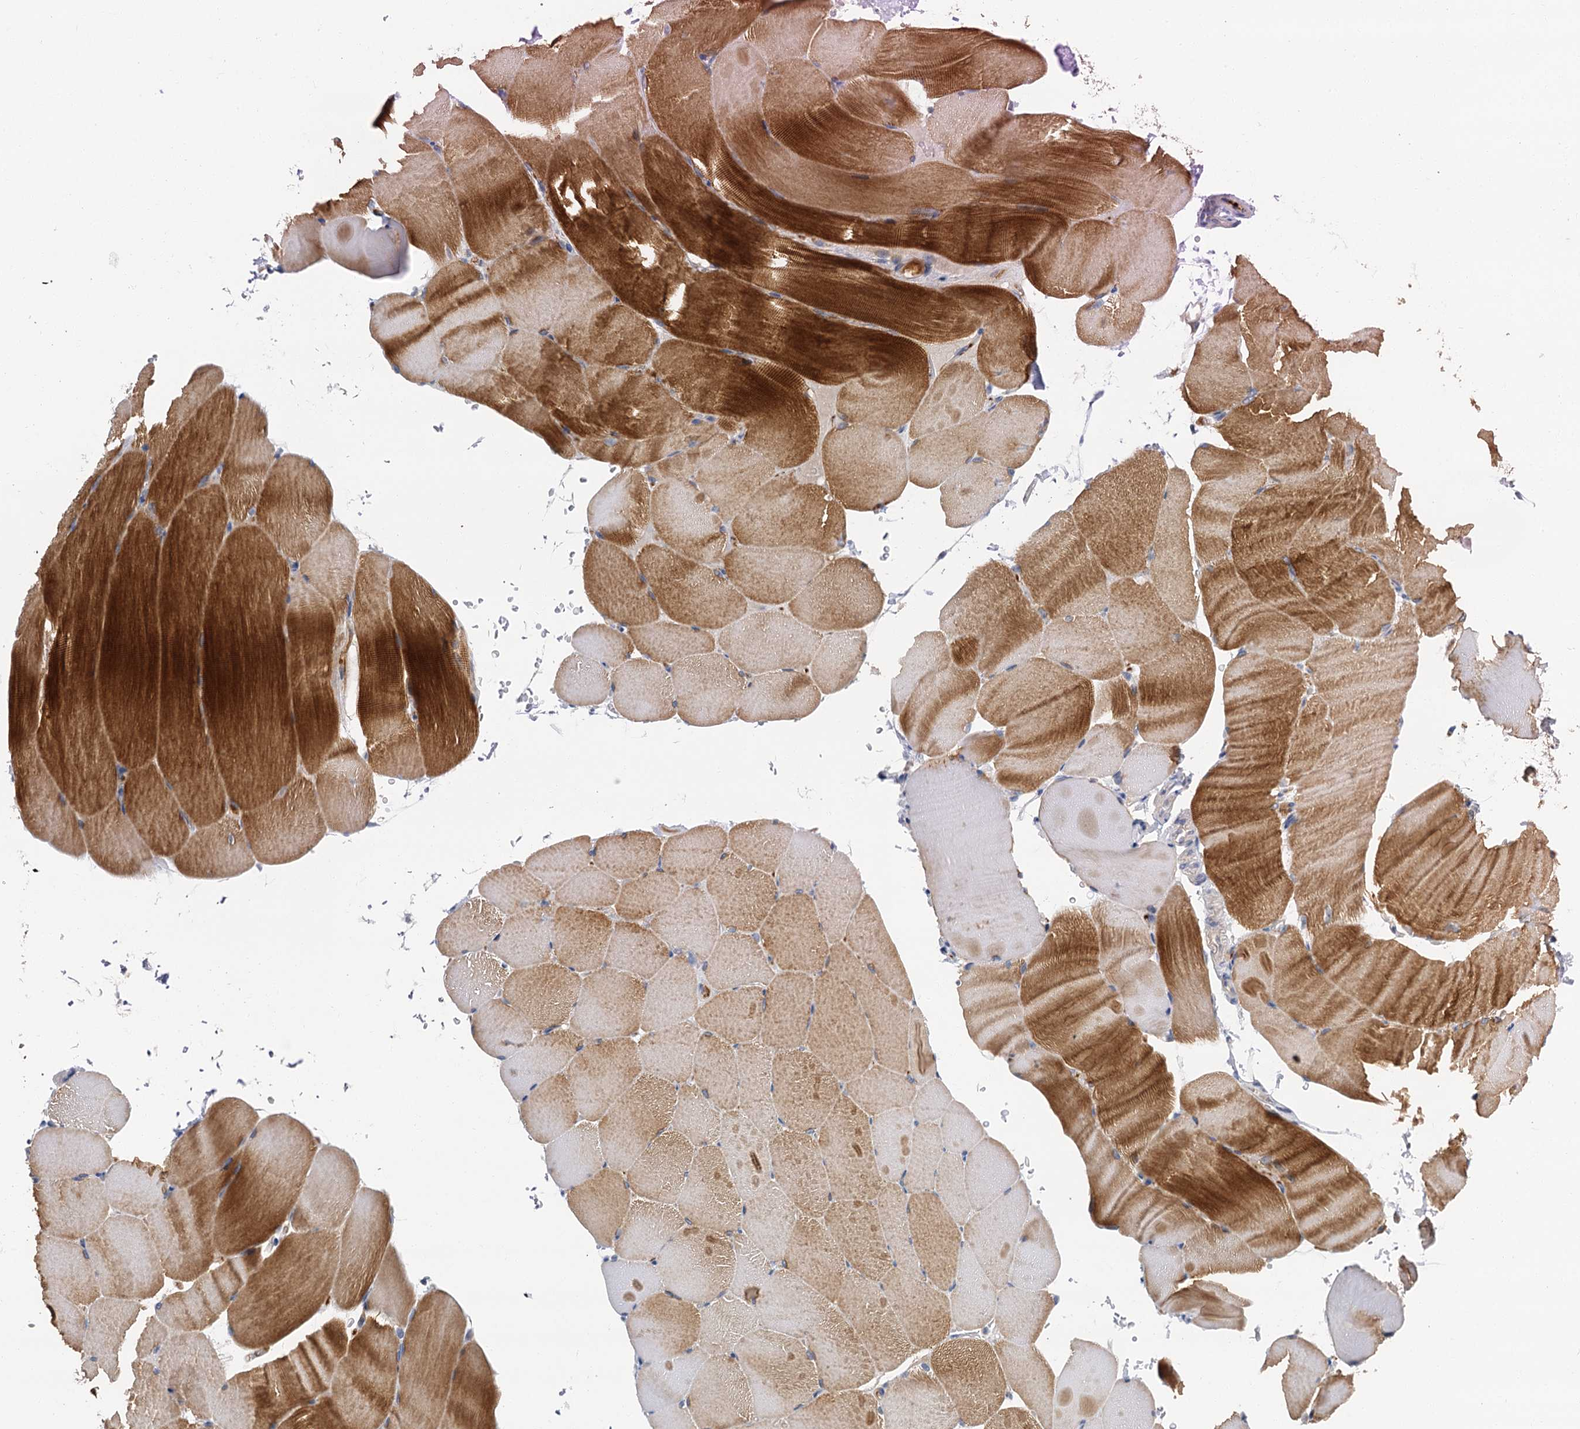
{"staining": {"intensity": "strong", "quantity": "25%-75%", "location": "cytoplasmic/membranous"}, "tissue": "skeletal muscle", "cell_type": "Myocytes", "image_type": "normal", "snomed": [{"axis": "morphology", "description": "Normal tissue, NOS"}, {"axis": "topography", "description": "Skeletal muscle"}, {"axis": "topography", "description": "Parathyroid gland"}], "caption": "Protein analysis of normal skeletal muscle exhibits strong cytoplasmic/membranous expression in approximately 25%-75% of myocytes.", "gene": "SPINK9", "patient": {"sex": "female", "age": 37}}